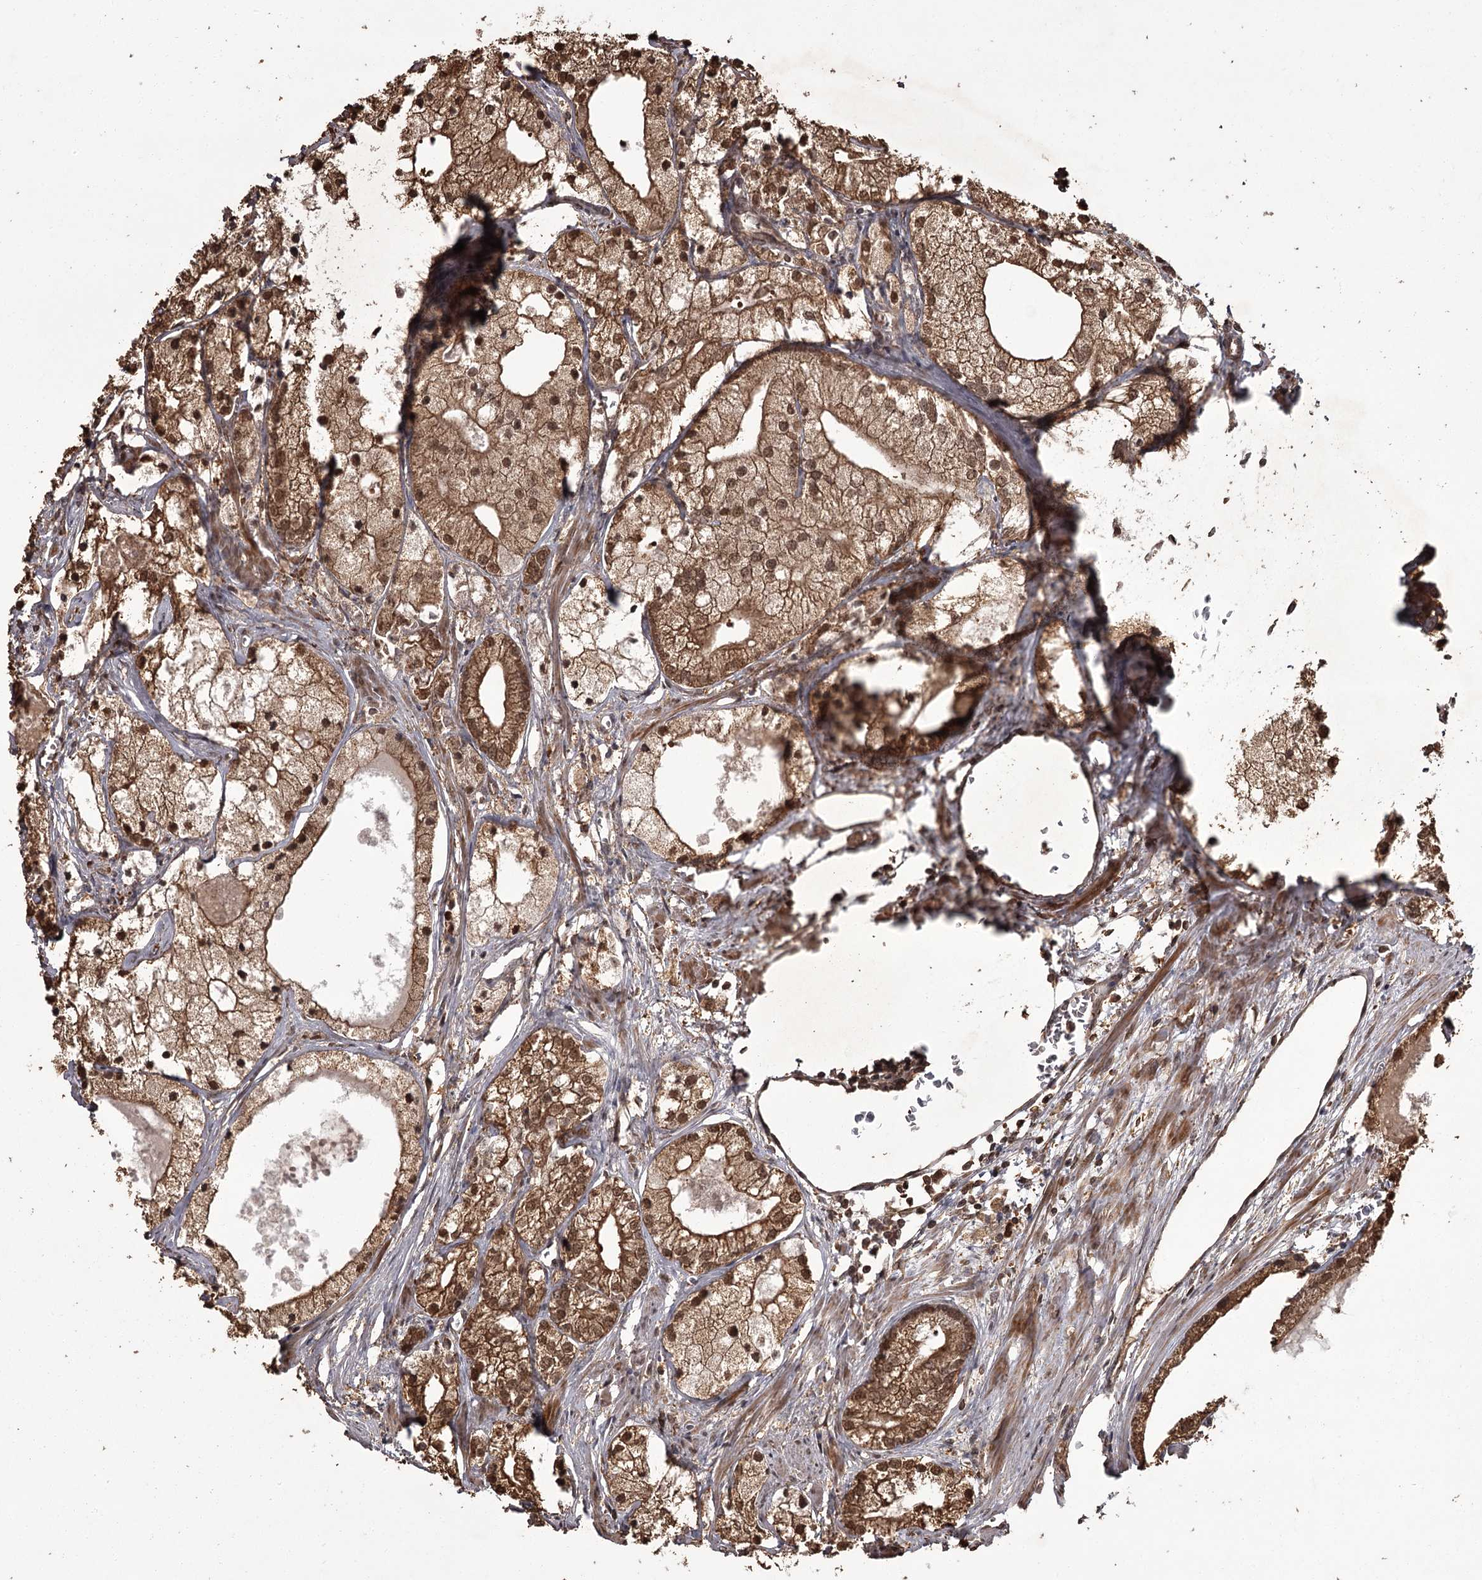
{"staining": {"intensity": "moderate", "quantity": ">75%", "location": "cytoplasmic/membranous,nuclear"}, "tissue": "prostate cancer", "cell_type": "Tumor cells", "image_type": "cancer", "snomed": [{"axis": "morphology", "description": "Adenocarcinoma, Low grade"}, {"axis": "topography", "description": "Prostate"}], "caption": "Moderate cytoplasmic/membranous and nuclear expression is identified in about >75% of tumor cells in prostate cancer (low-grade adenocarcinoma).", "gene": "NPRL2", "patient": {"sex": "male", "age": 69}}